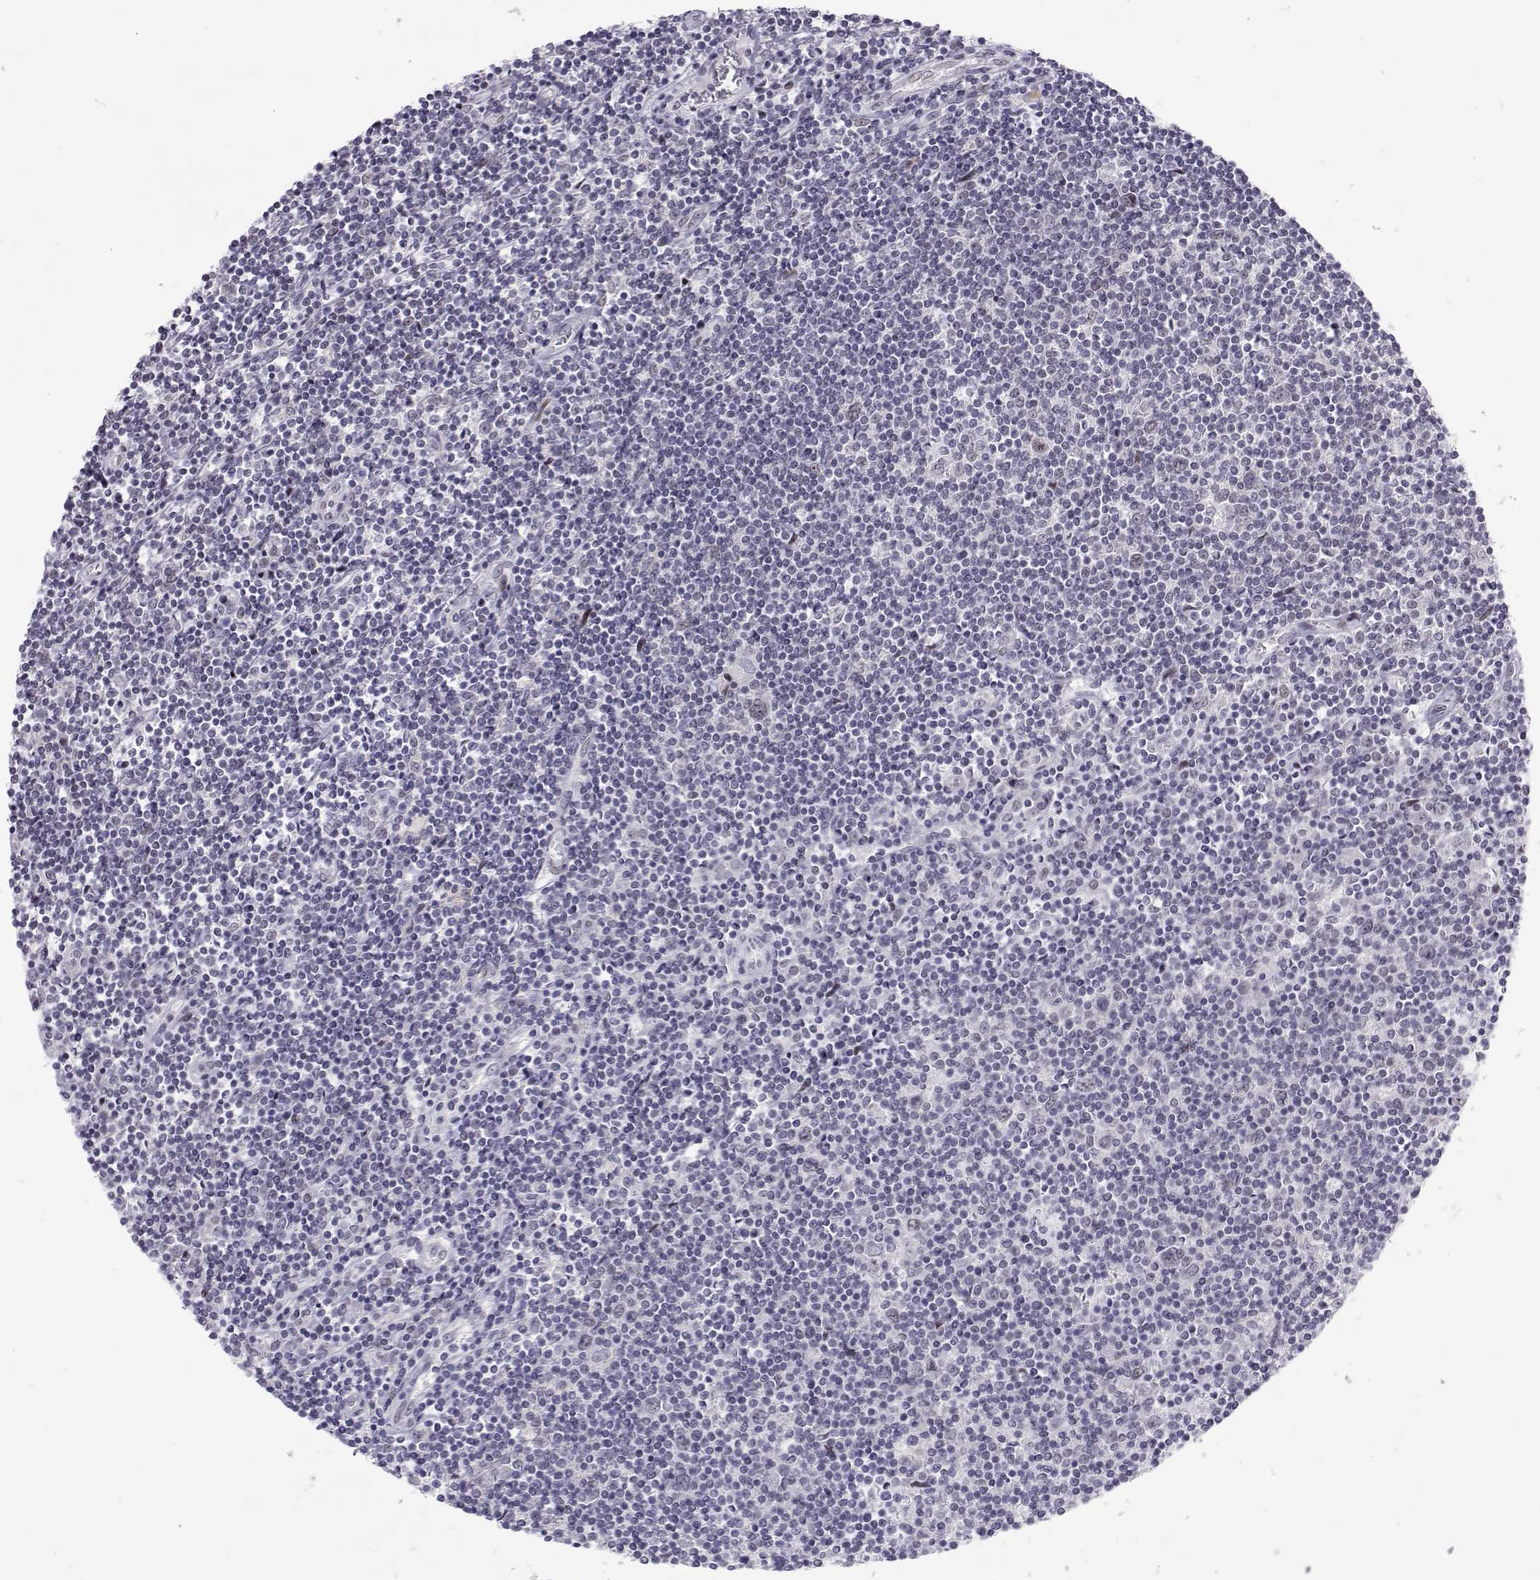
{"staining": {"intensity": "negative", "quantity": "none", "location": "none"}, "tissue": "lymphoma", "cell_type": "Tumor cells", "image_type": "cancer", "snomed": [{"axis": "morphology", "description": "Hodgkin's disease, NOS"}, {"axis": "topography", "description": "Lymph node"}], "caption": "This is a photomicrograph of immunohistochemistry staining of lymphoma, which shows no positivity in tumor cells.", "gene": "SIX6", "patient": {"sex": "male", "age": 40}}